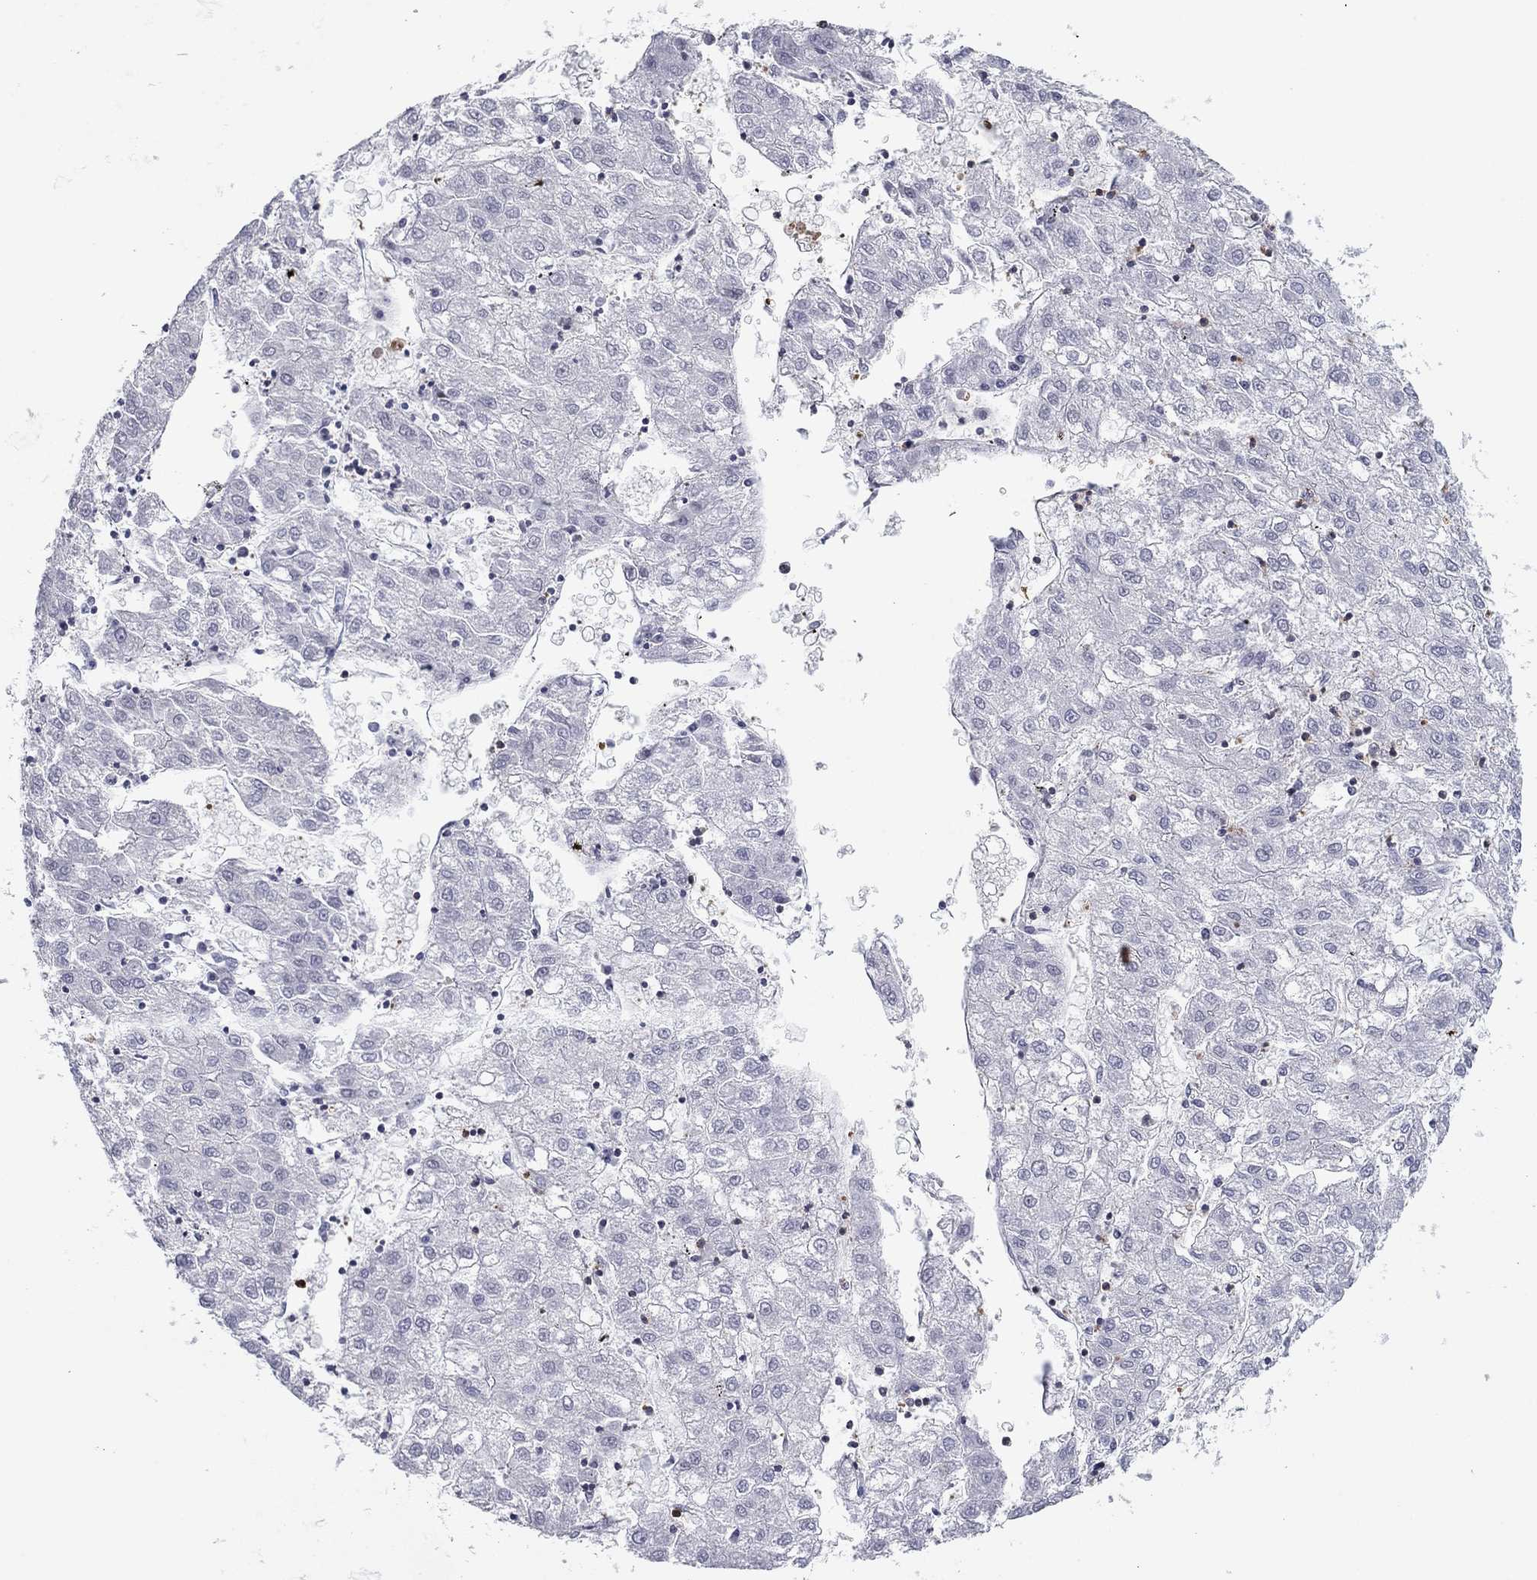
{"staining": {"intensity": "negative", "quantity": "none", "location": "none"}, "tissue": "liver cancer", "cell_type": "Tumor cells", "image_type": "cancer", "snomed": [{"axis": "morphology", "description": "Carcinoma, Hepatocellular, NOS"}, {"axis": "topography", "description": "Liver"}], "caption": "High power microscopy photomicrograph of an immunohistochemistry (IHC) histopathology image of liver cancer, revealing no significant expression in tumor cells.", "gene": "ARHGAP27", "patient": {"sex": "male", "age": 72}}